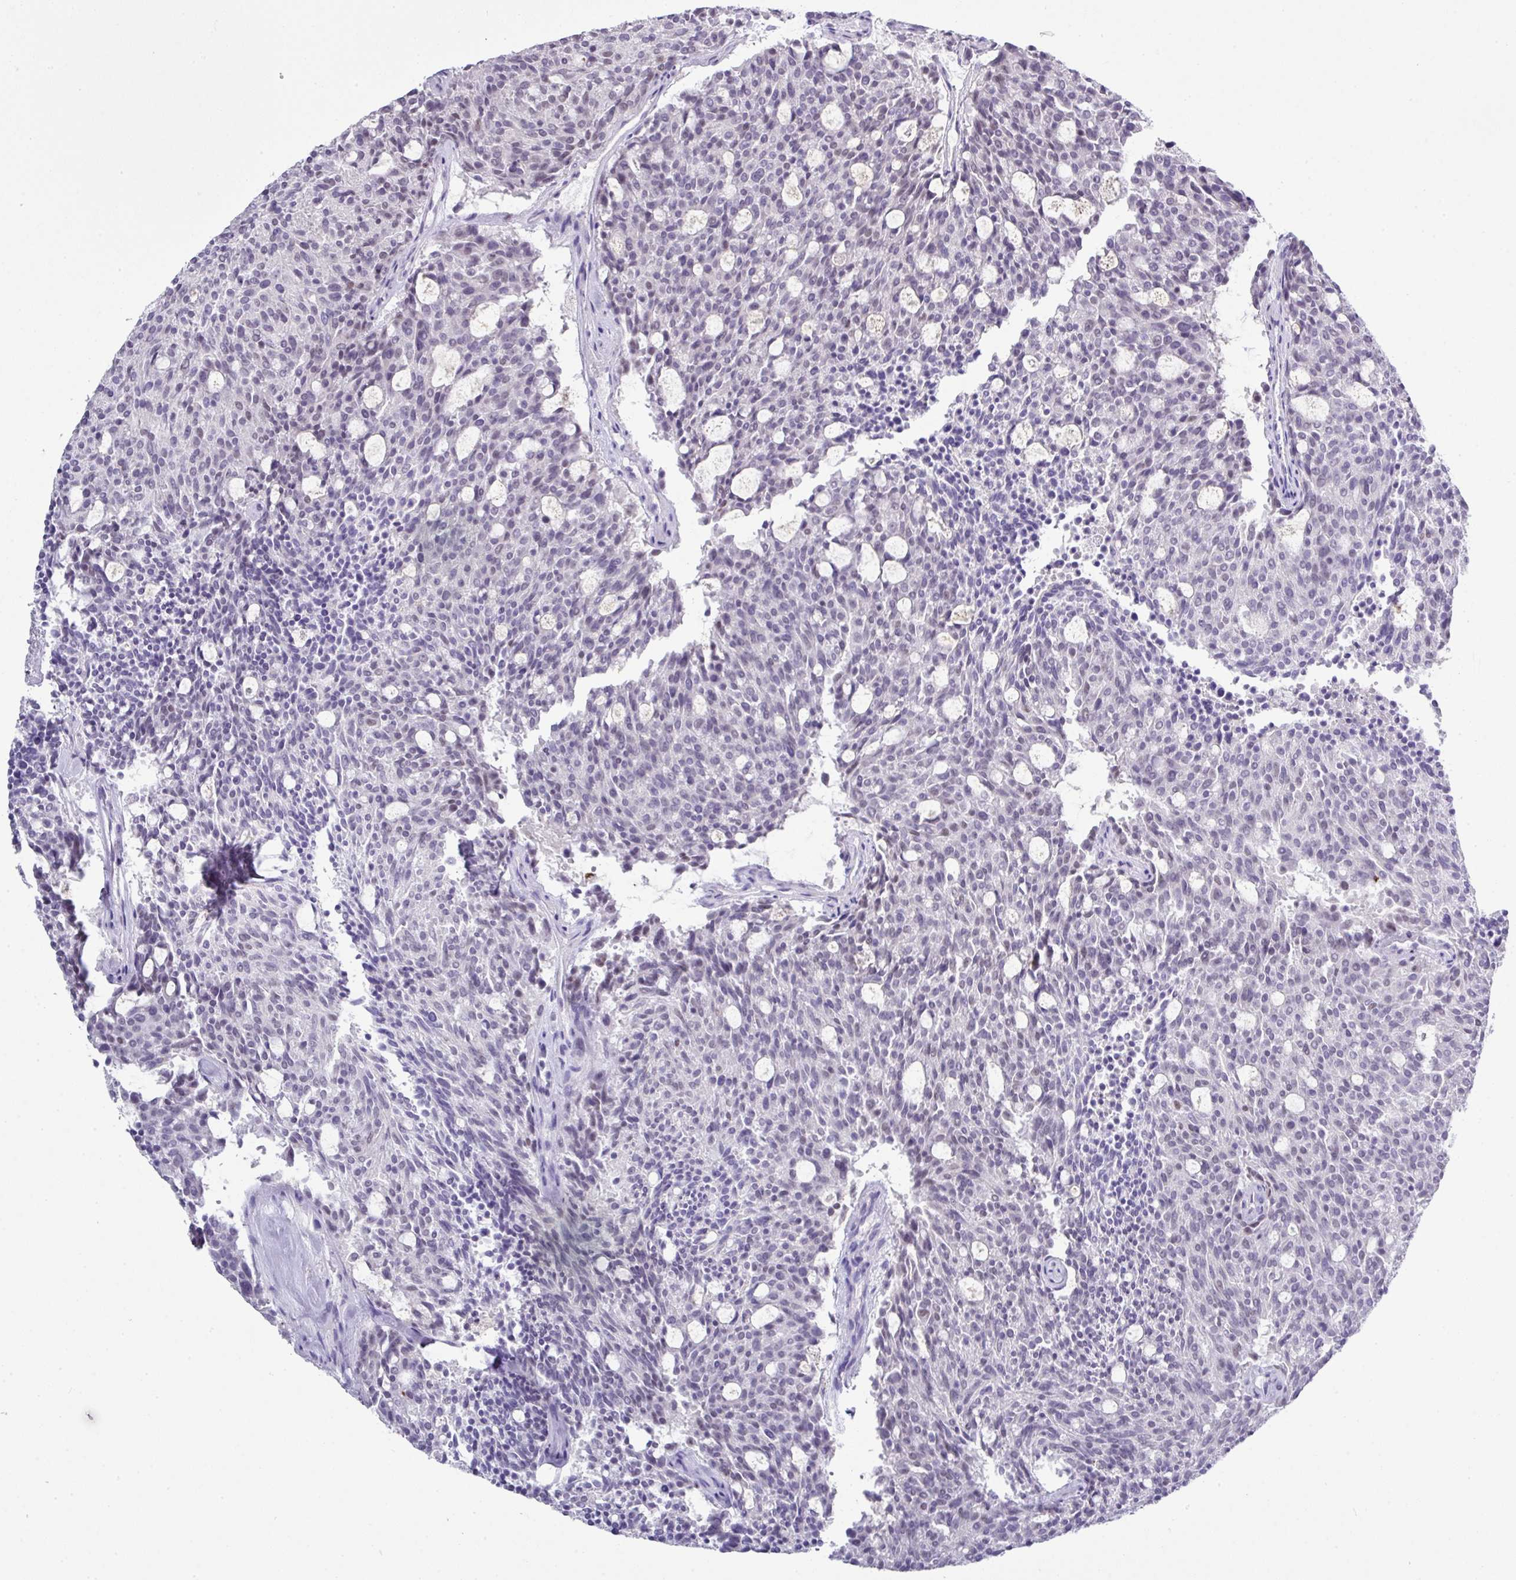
{"staining": {"intensity": "negative", "quantity": "none", "location": "none"}, "tissue": "carcinoid", "cell_type": "Tumor cells", "image_type": "cancer", "snomed": [{"axis": "morphology", "description": "Carcinoid, malignant, NOS"}, {"axis": "topography", "description": "Pancreas"}], "caption": "The histopathology image shows no staining of tumor cells in carcinoid (malignant).", "gene": "BCL11A", "patient": {"sex": "female", "age": 54}}